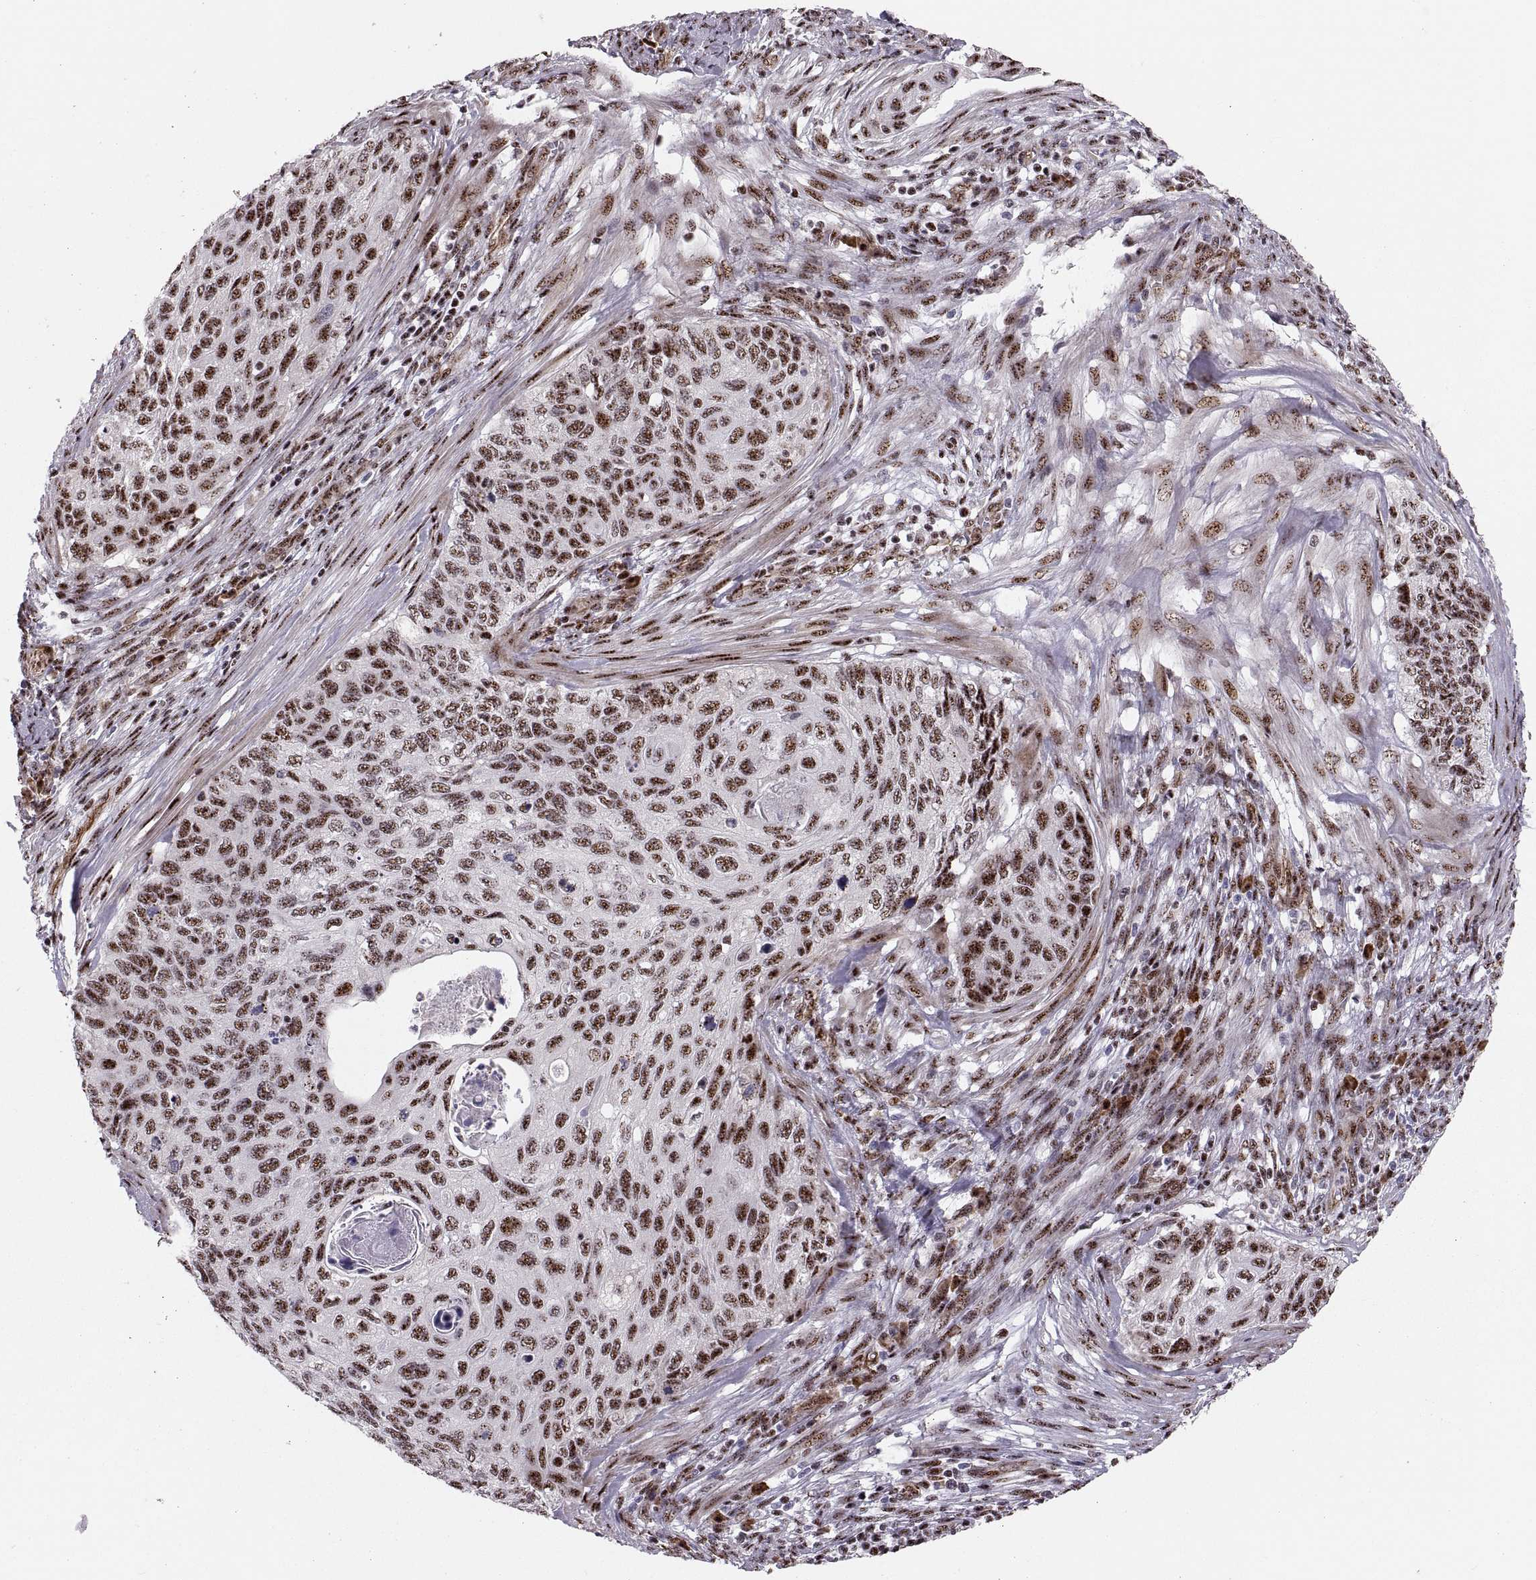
{"staining": {"intensity": "strong", "quantity": ">75%", "location": "nuclear"}, "tissue": "cervical cancer", "cell_type": "Tumor cells", "image_type": "cancer", "snomed": [{"axis": "morphology", "description": "Squamous cell carcinoma, NOS"}, {"axis": "topography", "description": "Cervix"}], "caption": "Cervical squamous cell carcinoma was stained to show a protein in brown. There is high levels of strong nuclear expression in about >75% of tumor cells.", "gene": "ZCCHC17", "patient": {"sex": "female", "age": 70}}